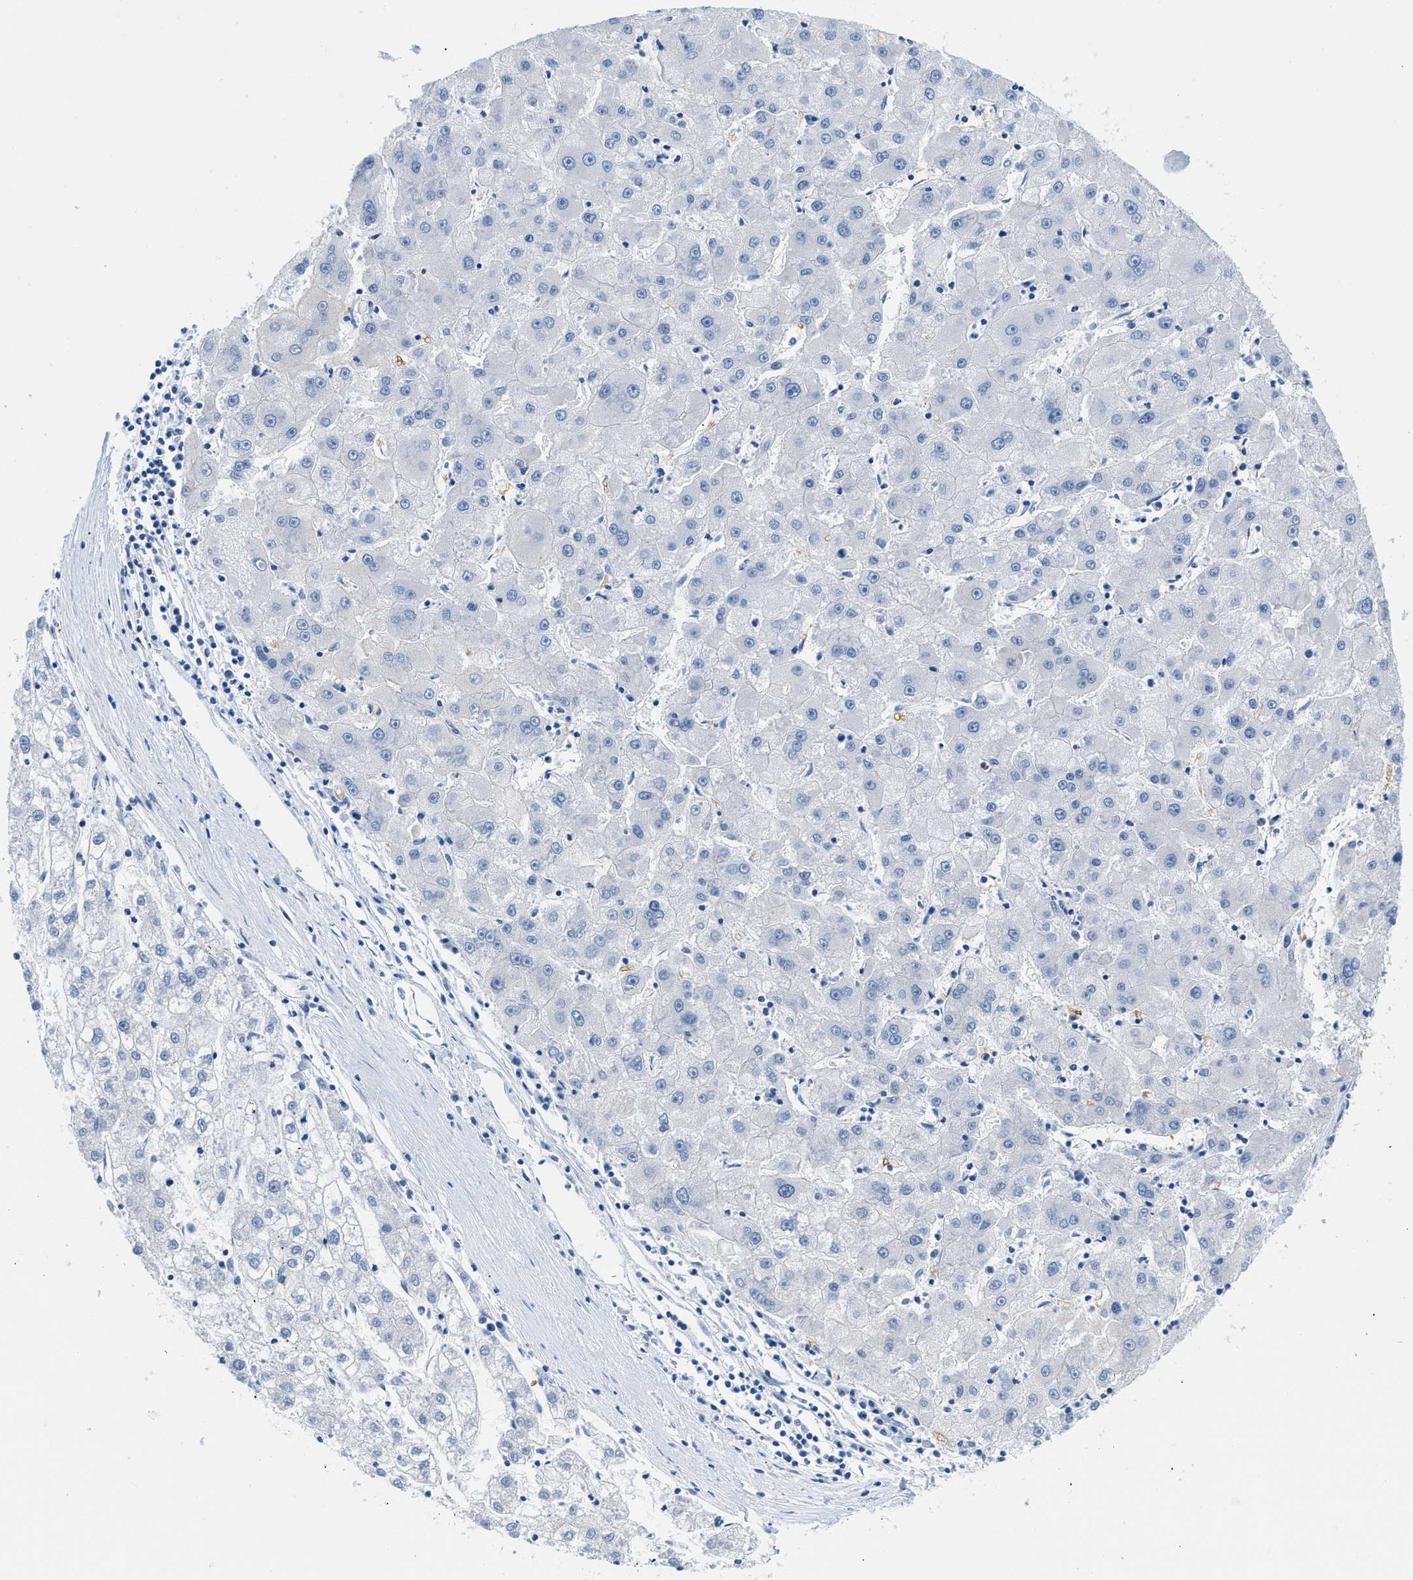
{"staining": {"intensity": "negative", "quantity": "none", "location": "none"}, "tissue": "liver cancer", "cell_type": "Tumor cells", "image_type": "cancer", "snomed": [{"axis": "morphology", "description": "Carcinoma, Hepatocellular, NOS"}, {"axis": "topography", "description": "Liver"}], "caption": "Liver cancer (hepatocellular carcinoma) was stained to show a protein in brown. There is no significant positivity in tumor cells.", "gene": "BPGM", "patient": {"sex": "male", "age": 72}}